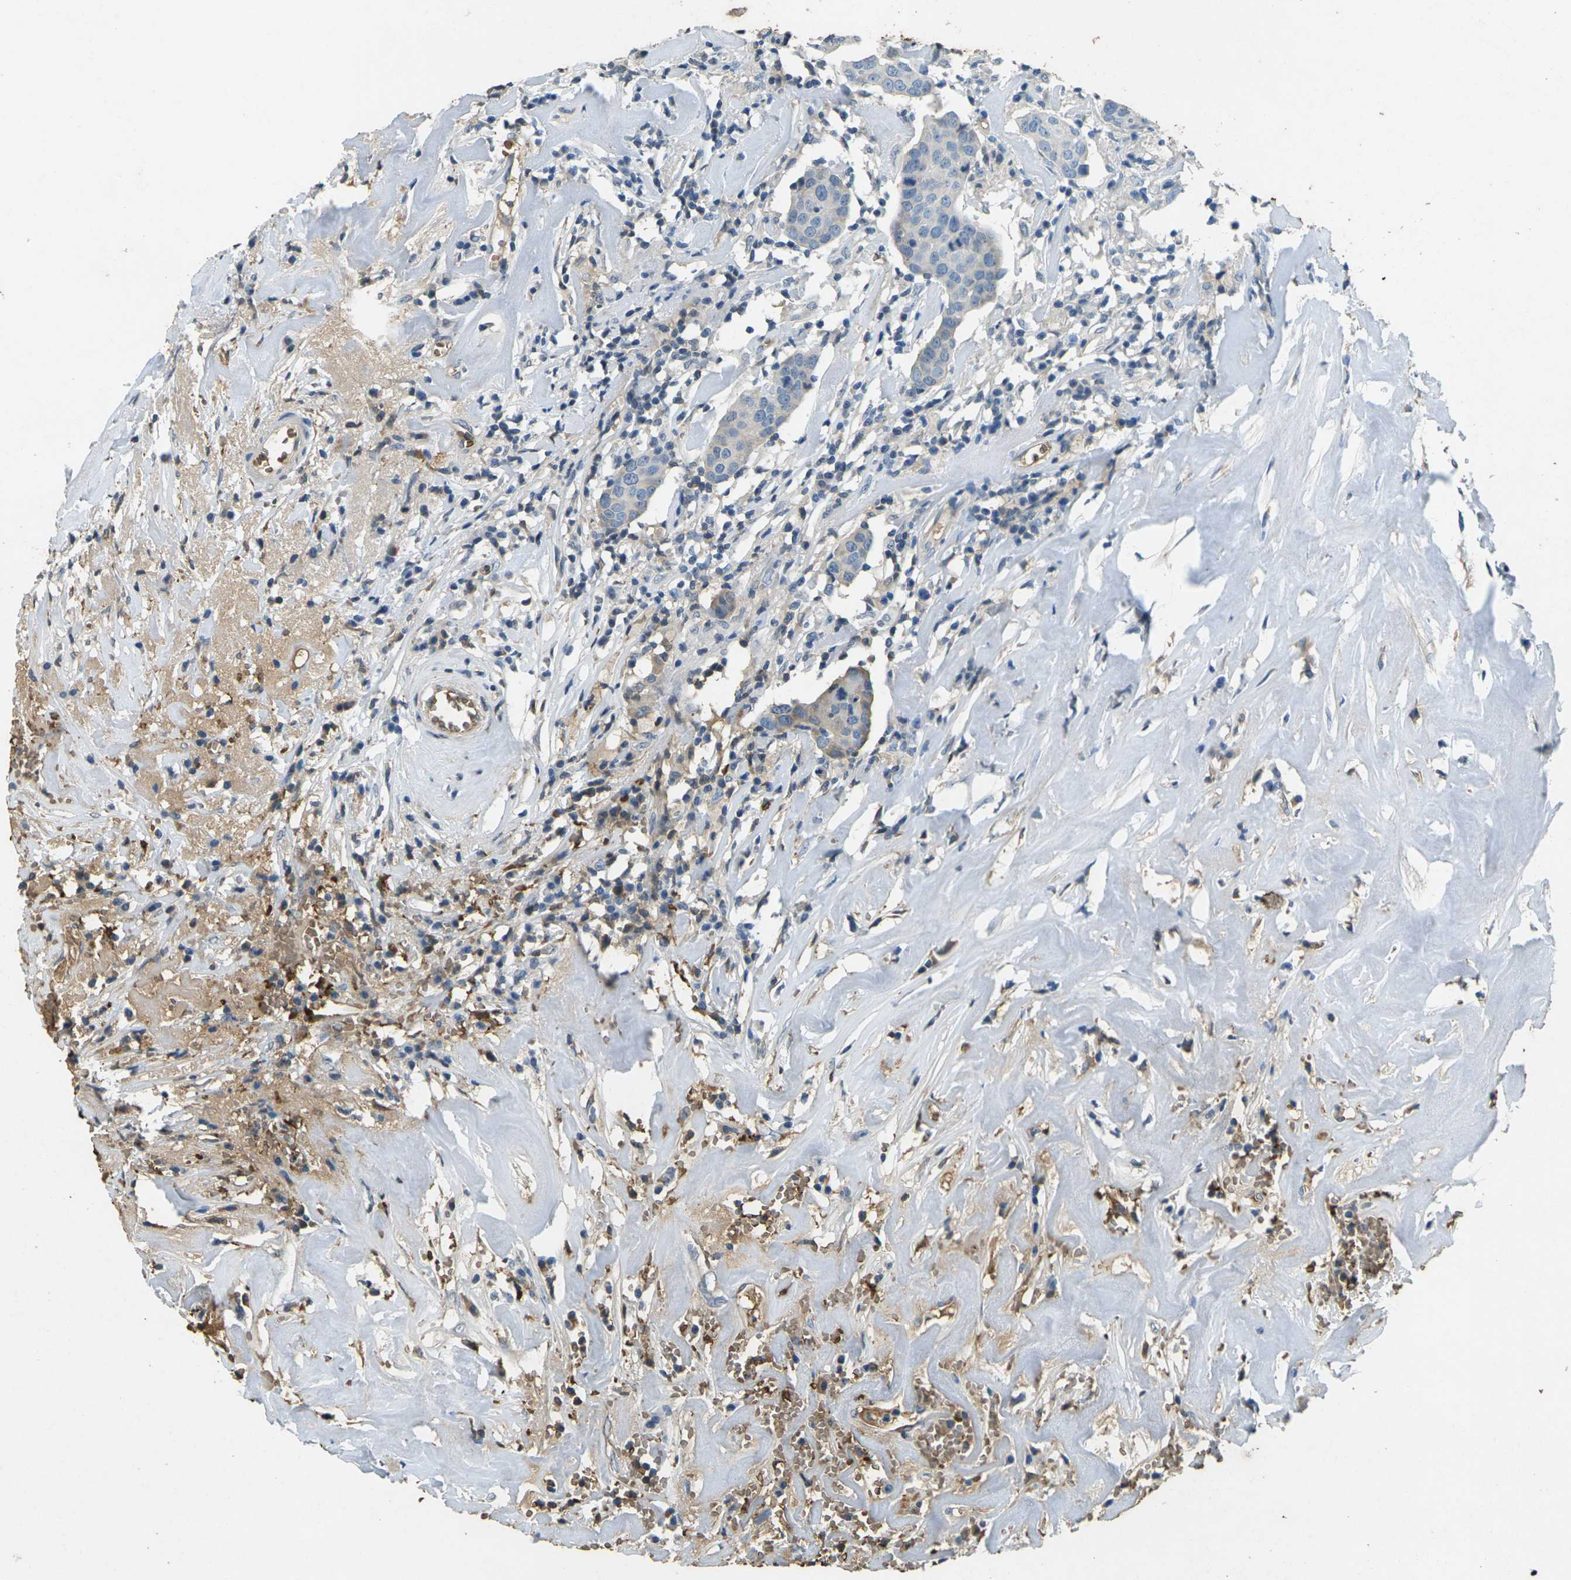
{"staining": {"intensity": "weak", "quantity": "25%-75%", "location": "cytoplasmic/membranous"}, "tissue": "head and neck cancer", "cell_type": "Tumor cells", "image_type": "cancer", "snomed": [{"axis": "morphology", "description": "Adenocarcinoma, NOS"}, {"axis": "topography", "description": "Salivary gland"}, {"axis": "topography", "description": "Head-Neck"}], "caption": "High-power microscopy captured an immunohistochemistry (IHC) histopathology image of adenocarcinoma (head and neck), revealing weak cytoplasmic/membranous staining in about 25%-75% of tumor cells.", "gene": "HBB", "patient": {"sex": "female", "age": 65}}